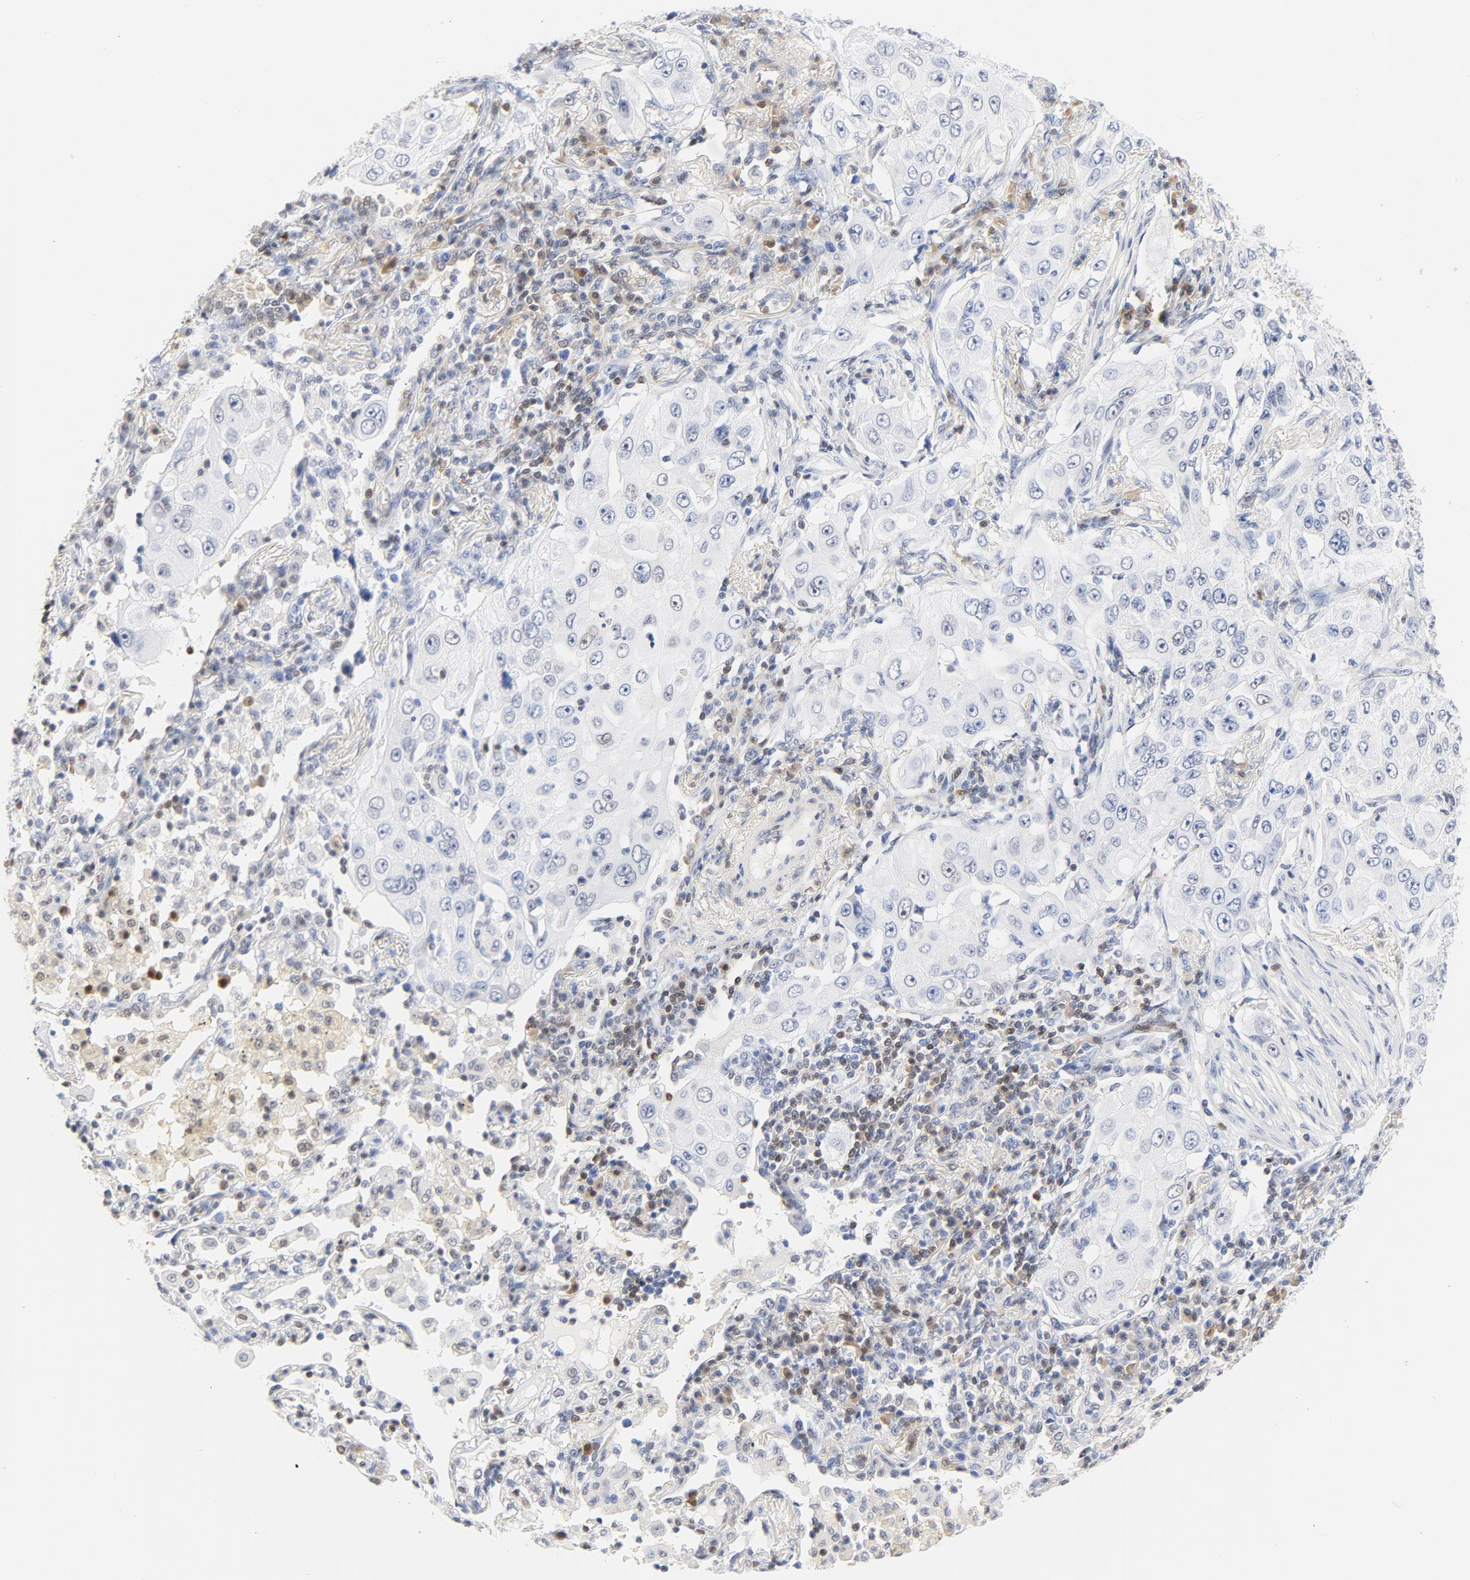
{"staining": {"intensity": "negative", "quantity": "none", "location": "none"}, "tissue": "lung cancer", "cell_type": "Tumor cells", "image_type": "cancer", "snomed": [{"axis": "morphology", "description": "Adenocarcinoma, NOS"}, {"axis": "topography", "description": "Lung"}], "caption": "The histopathology image reveals no significant staining in tumor cells of adenocarcinoma (lung). The staining is performed using DAB (3,3'-diaminobenzidine) brown chromogen with nuclei counter-stained in using hematoxylin.", "gene": "CDKN1B", "patient": {"sex": "male", "age": 84}}